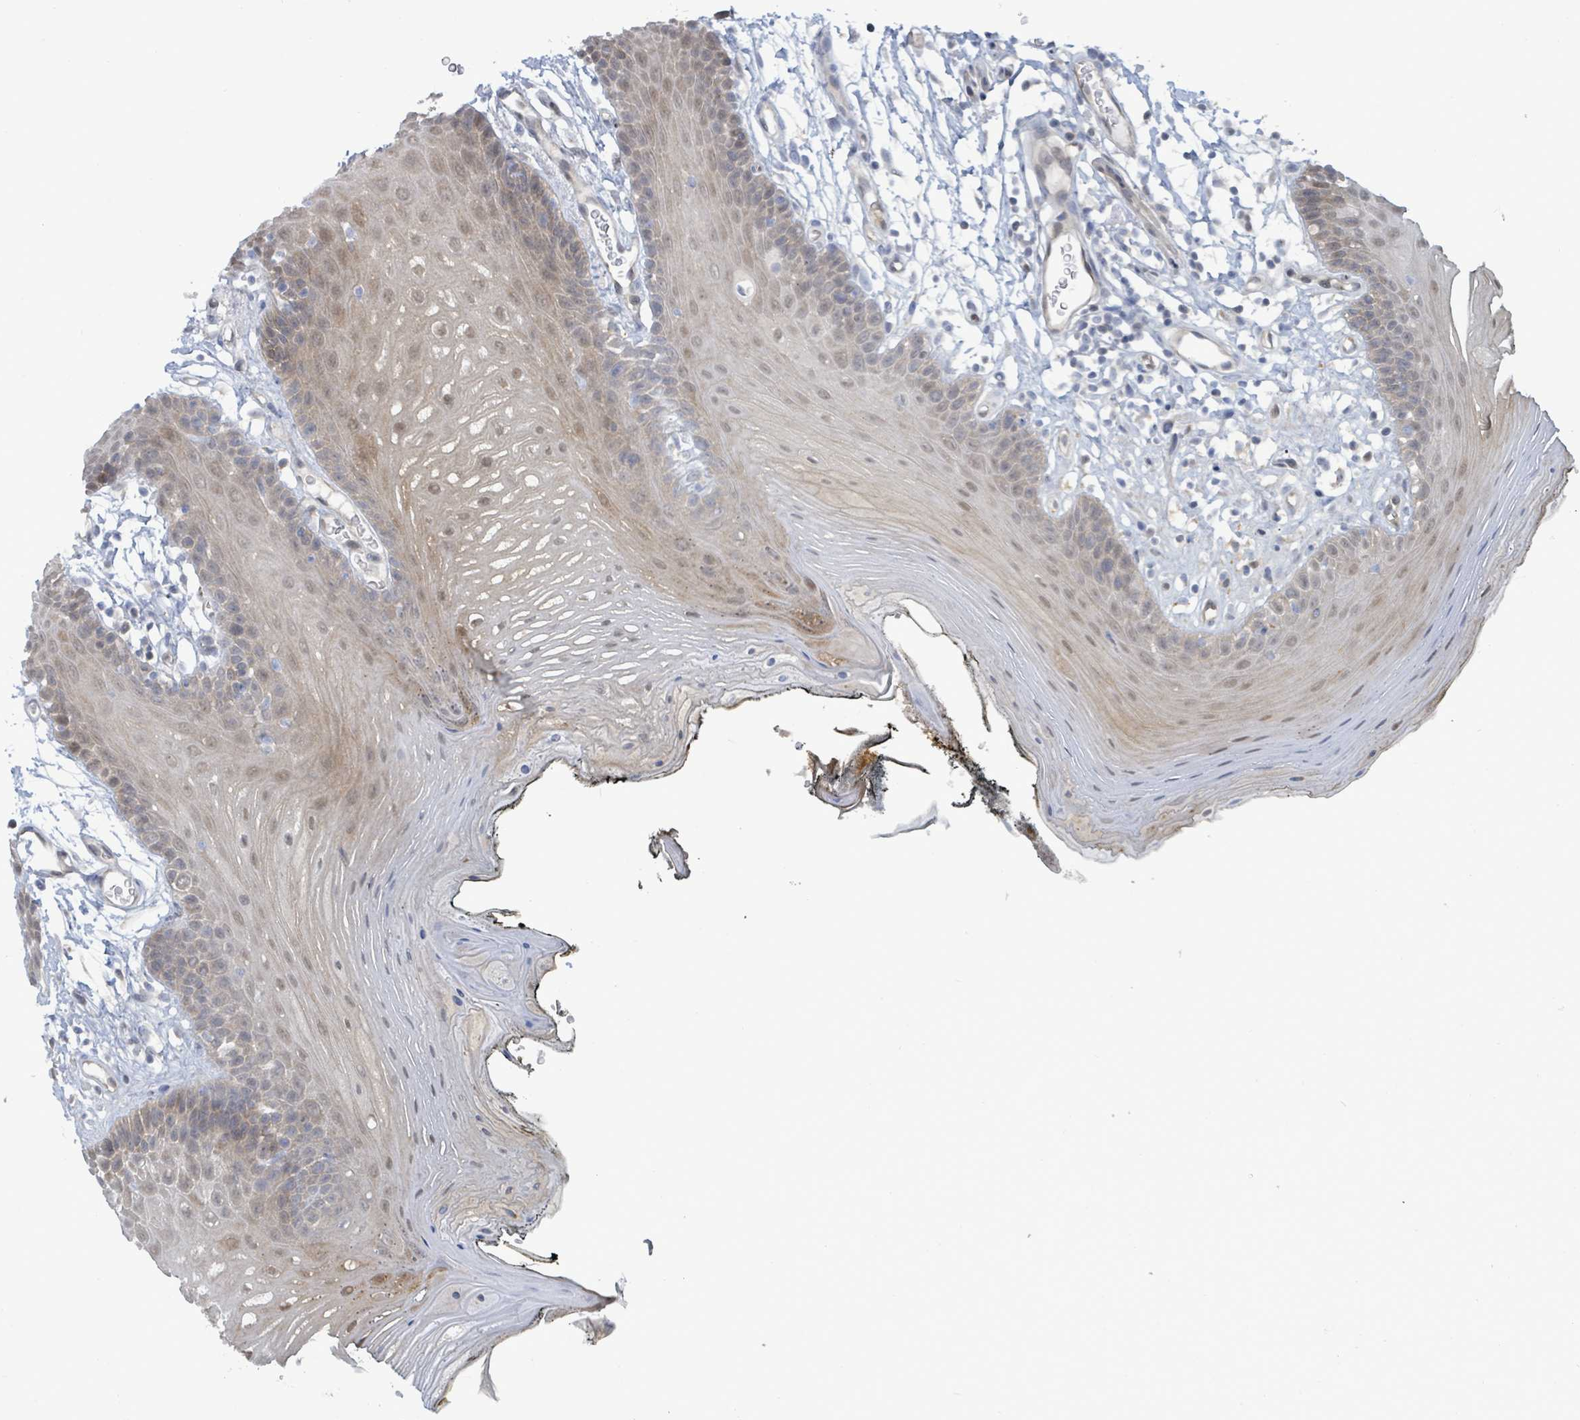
{"staining": {"intensity": "weak", "quantity": "25%-75%", "location": "cytoplasmic/membranous"}, "tissue": "oral mucosa", "cell_type": "Squamous epithelial cells", "image_type": "normal", "snomed": [{"axis": "morphology", "description": "Normal tissue, NOS"}, {"axis": "topography", "description": "Oral tissue"}, {"axis": "topography", "description": "Tounge, NOS"}], "caption": "A micrograph of human oral mucosa stained for a protein shows weak cytoplasmic/membranous brown staining in squamous epithelial cells. (DAB (3,3'-diaminobenzidine) IHC with brightfield microscopy, high magnification).", "gene": "PGAM1", "patient": {"sex": "female", "age": 81}}